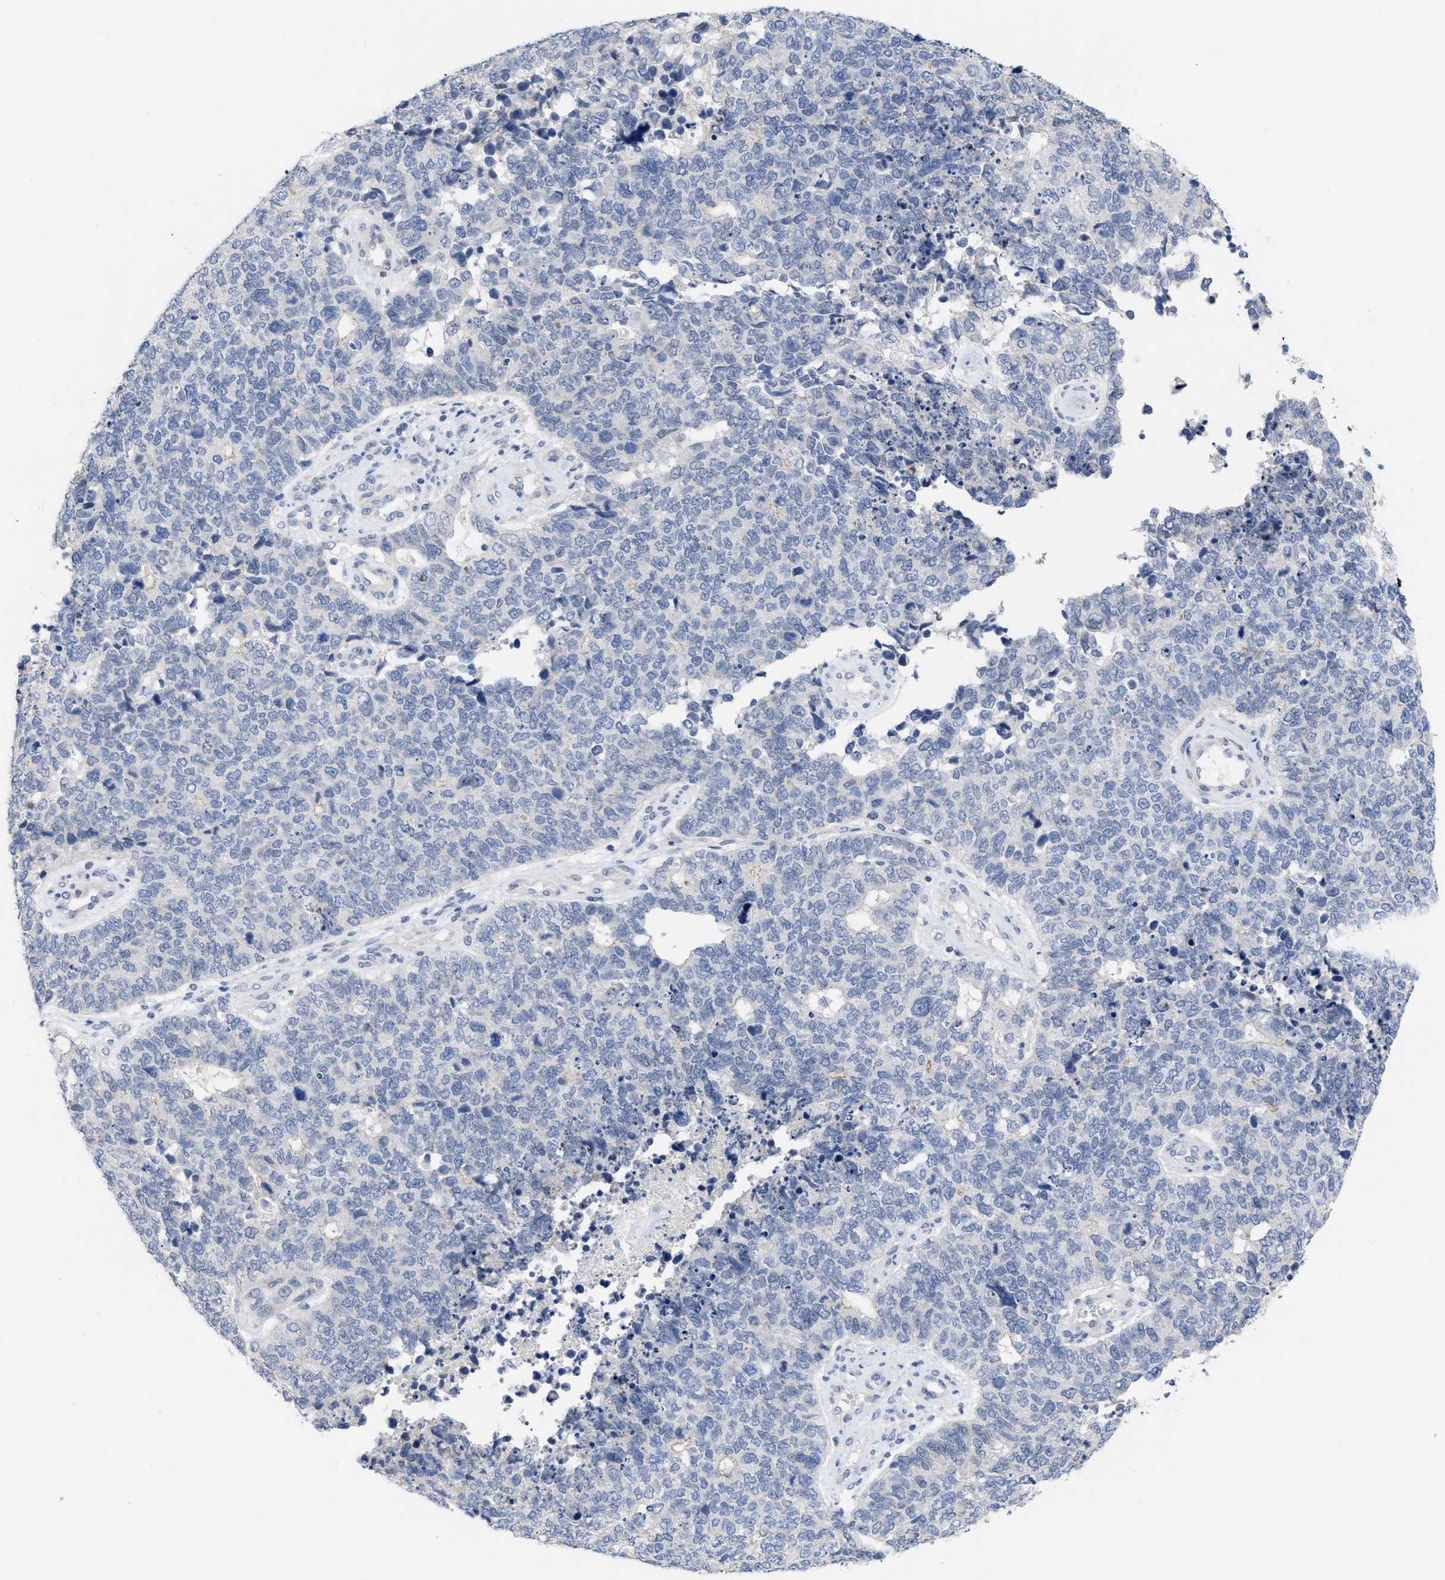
{"staining": {"intensity": "negative", "quantity": "none", "location": "none"}, "tissue": "cervical cancer", "cell_type": "Tumor cells", "image_type": "cancer", "snomed": [{"axis": "morphology", "description": "Squamous cell carcinoma, NOS"}, {"axis": "topography", "description": "Cervix"}], "caption": "DAB immunohistochemical staining of human cervical cancer shows no significant expression in tumor cells.", "gene": "ACKR1", "patient": {"sex": "female", "age": 63}}